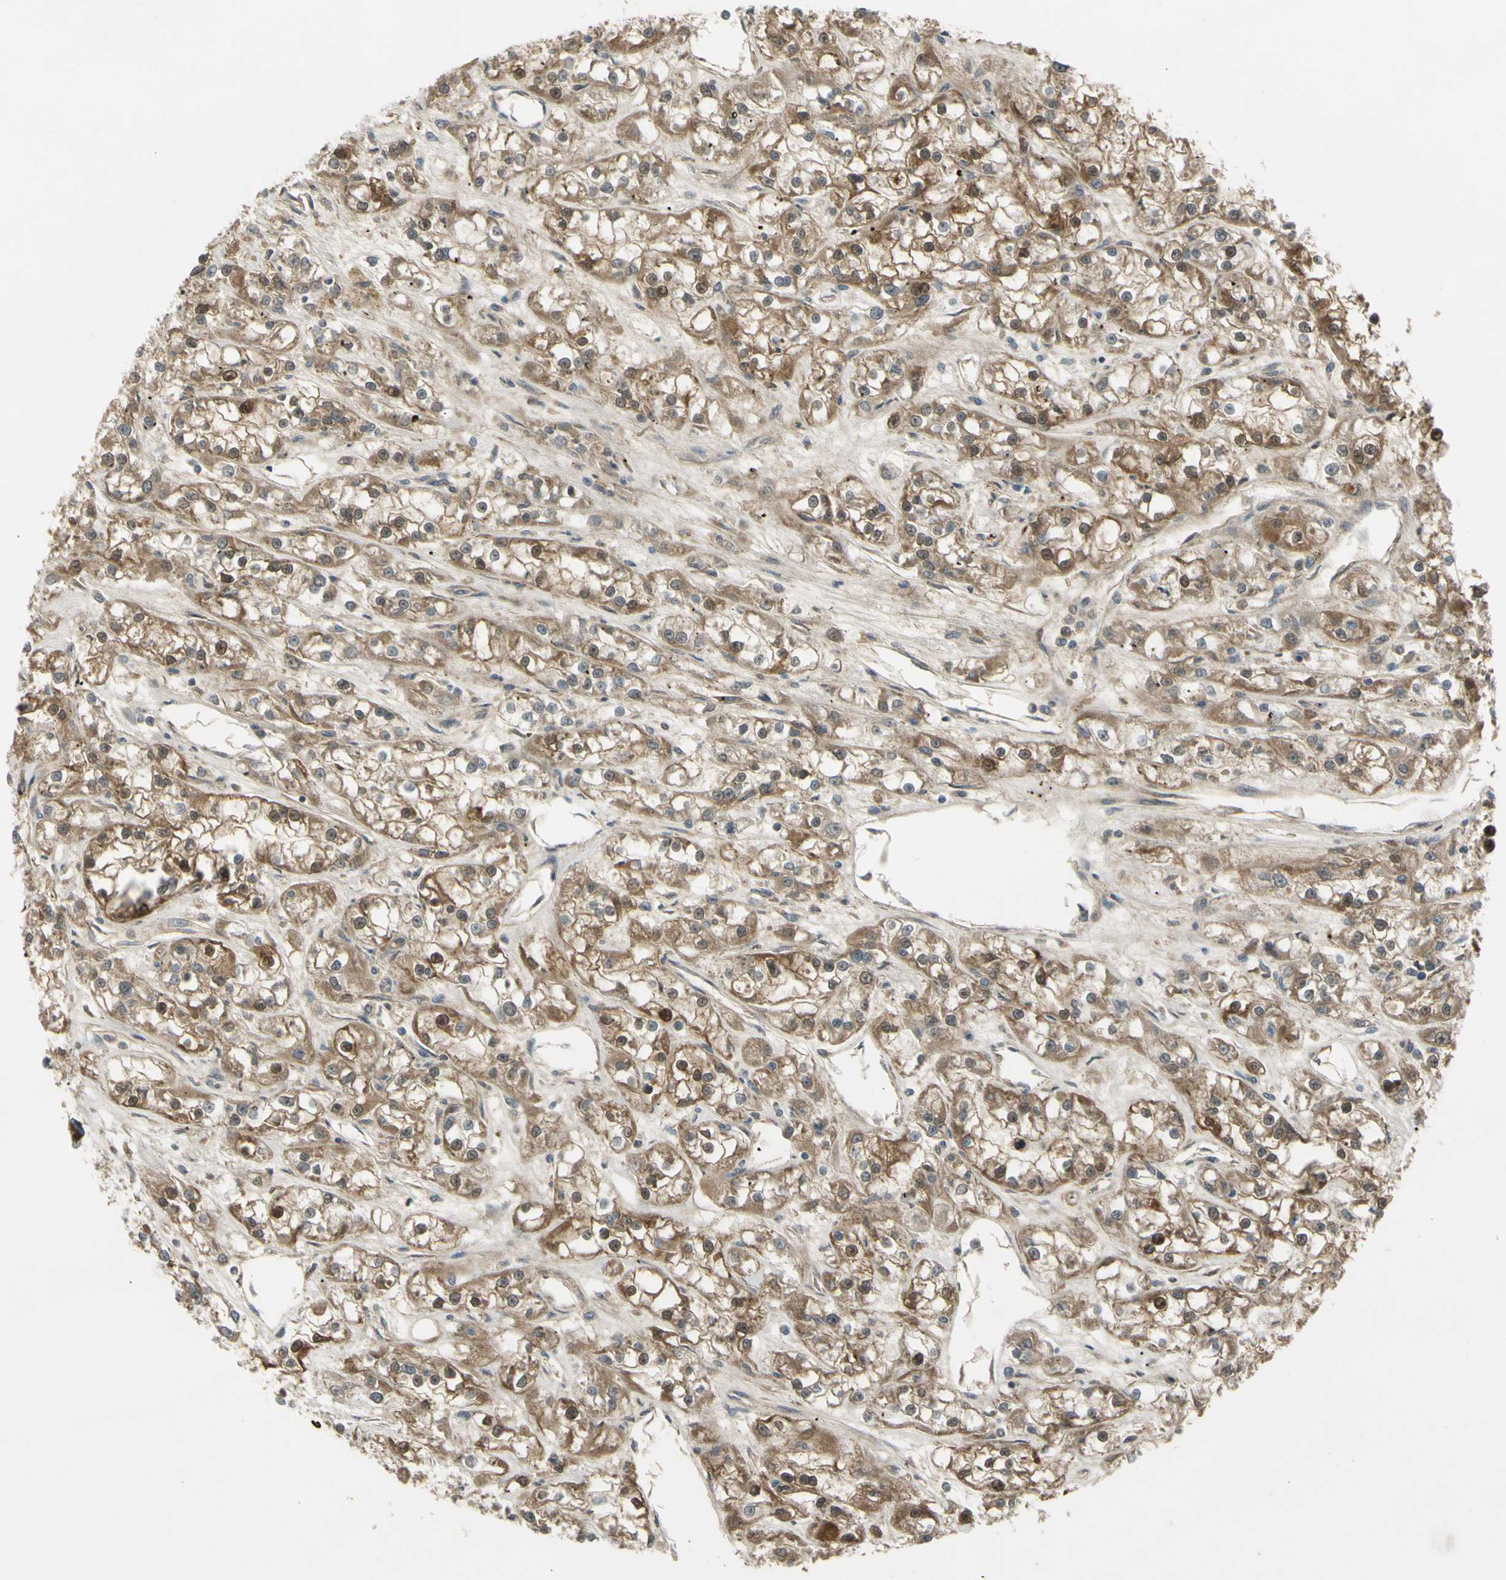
{"staining": {"intensity": "moderate", "quantity": ">75%", "location": "cytoplasmic/membranous"}, "tissue": "renal cancer", "cell_type": "Tumor cells", "image_type": "cancer", "snomed": [{"axis": "morphology", "description": "Adenocarcinoma, NOS"}, {"axis": "topography", "description": "Kidney"}], "caption": "A high-resolution image shows immunohistochemistry (IHC) staining of adenocarcinoma (renal), which displays moderate cytoplasmic/membranous staining in approximately >75% of tumor cells.", "gene": "FLII", "patient": {"sex": "female", "age": 52}}